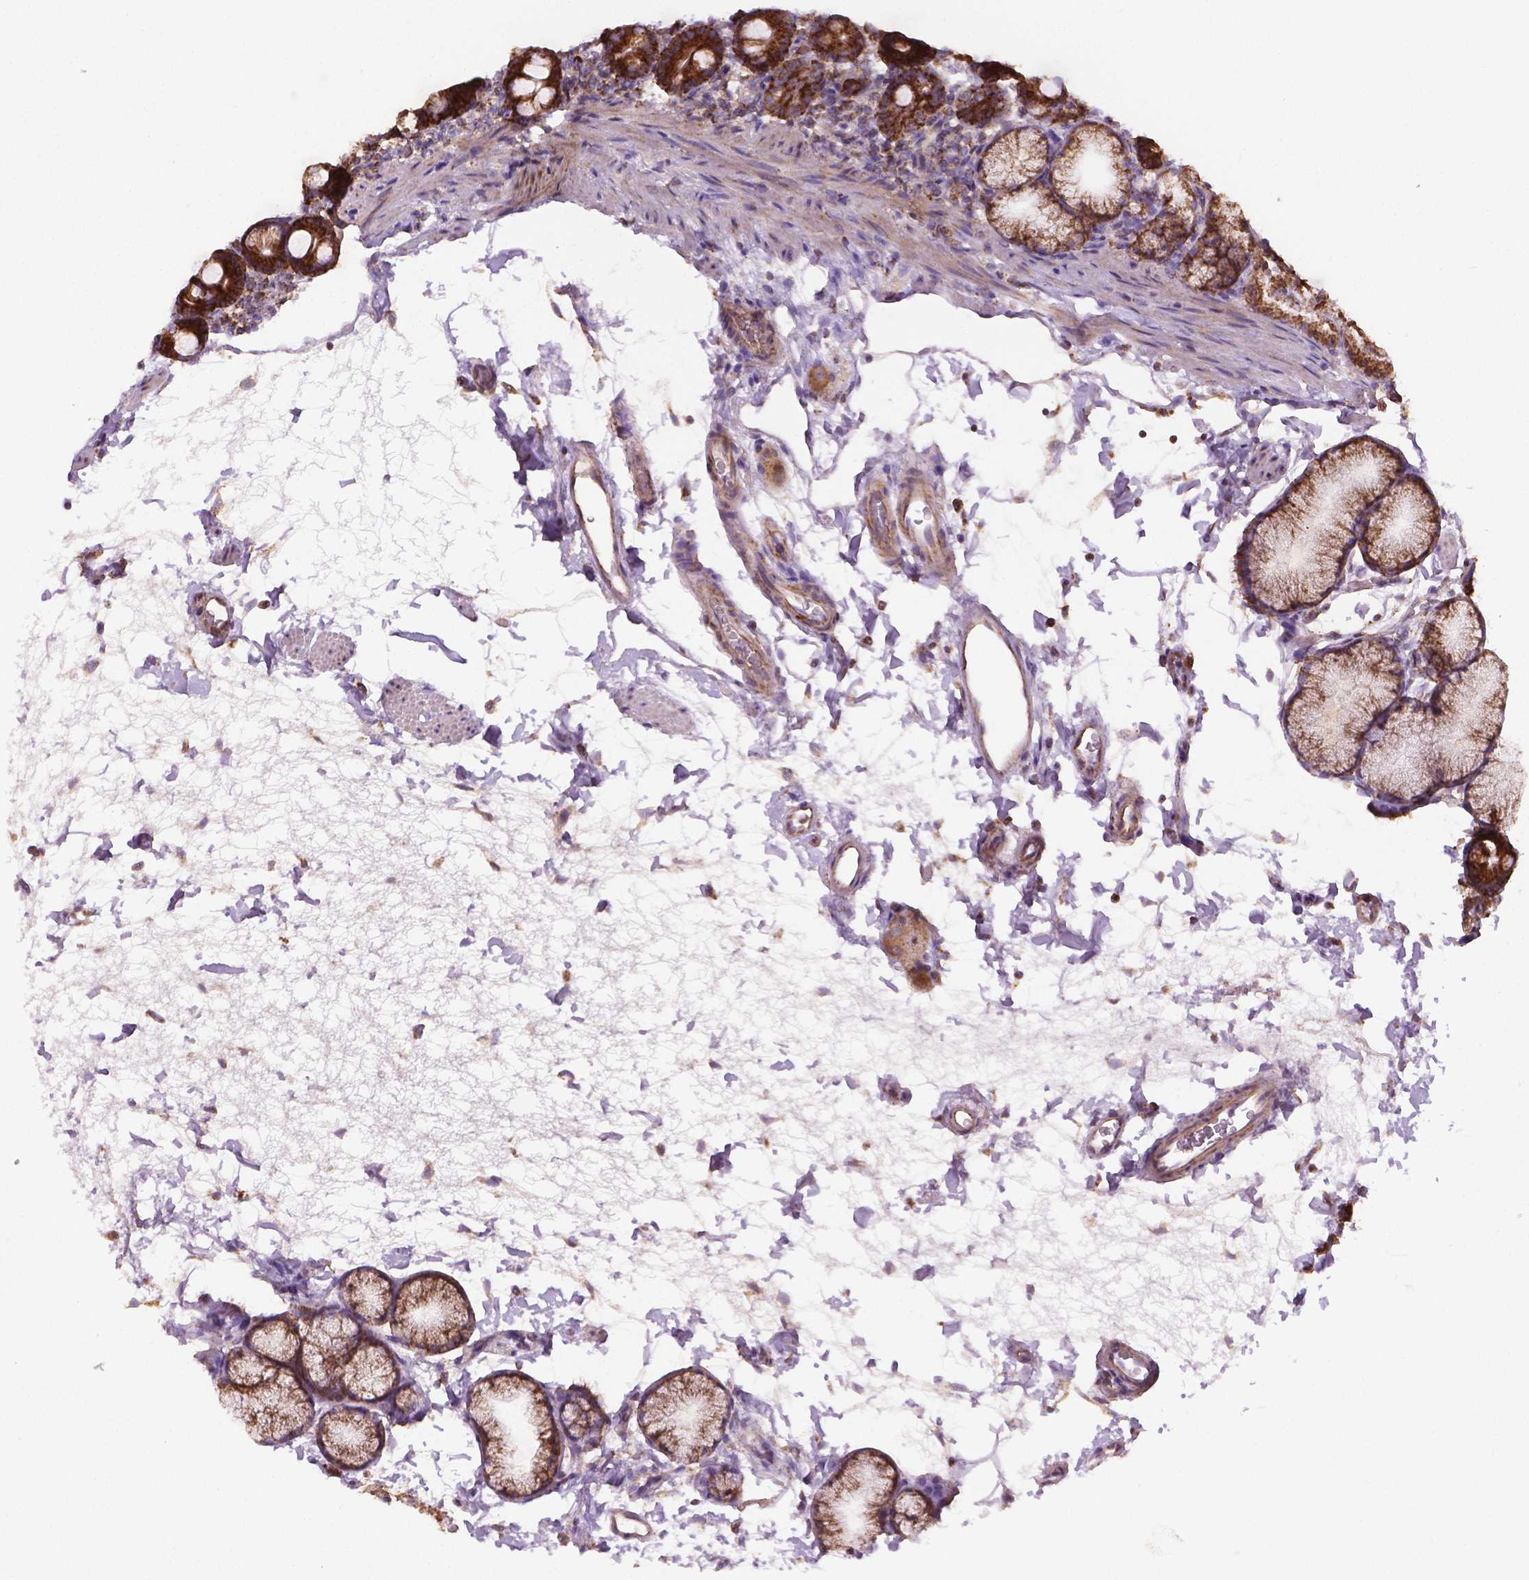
{"staining": {"intensity": "strong", "quantity": ">75%", "location": "cytoplasmic/membranous"}, "tissue": "duodenum", "cell_type": "Glandular cells", "image_type": "normal", "snomed": [{"axis": "morphology", "description": "Normal tissue, NOS"}, {"axis": "topography", "description": "Duodenum"}], "caption": "Brown immunohistochemical staining in benign human duodenum shows strong cytoplasmic/membranous staining in approximately >75% of glandular cells.", "gene": "PIBF1", "patient": {"sex": "male", "age": 59}}